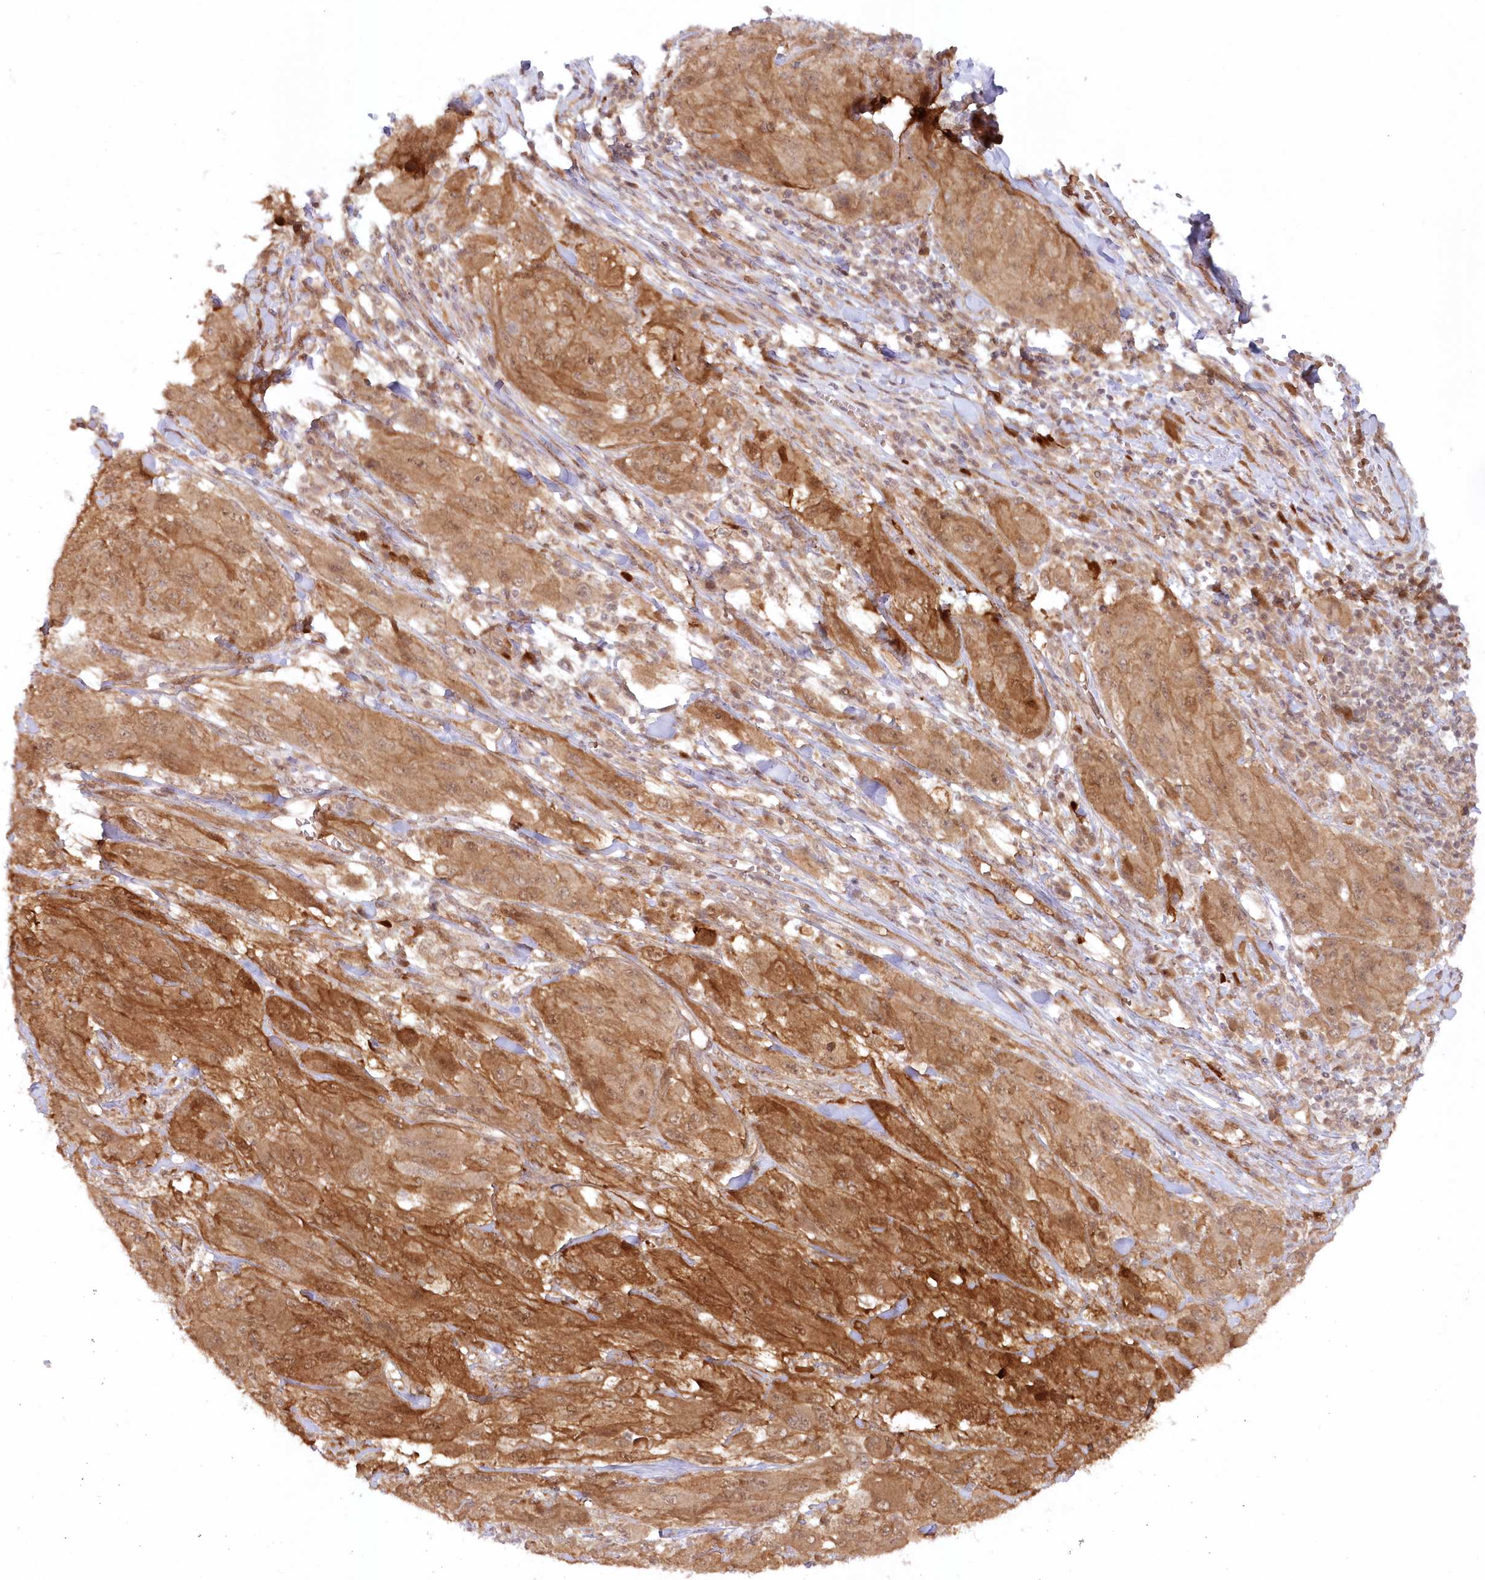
{"staining": {"intensity": "moderate", "quantity": ">75%", "location": "cytoplasmic/membranous,nuclear"}, "tissue": "melanoma", "cell_type": "Tumor cells", "image_type": "cancer", "snomed": [{"axis": "morphology", "description": "Malignant melanoma, NOS"}, {"axis": "topography", "description": "Skin"}], "caption": "Moderate cytoplasmic/membranous and nuclear positivity for a protein is identified in about >75% of tumor cells of melanoma using immunohistochemistry.", "gene": "GBE1", "patient": {"sex": "female", "age": 91}}